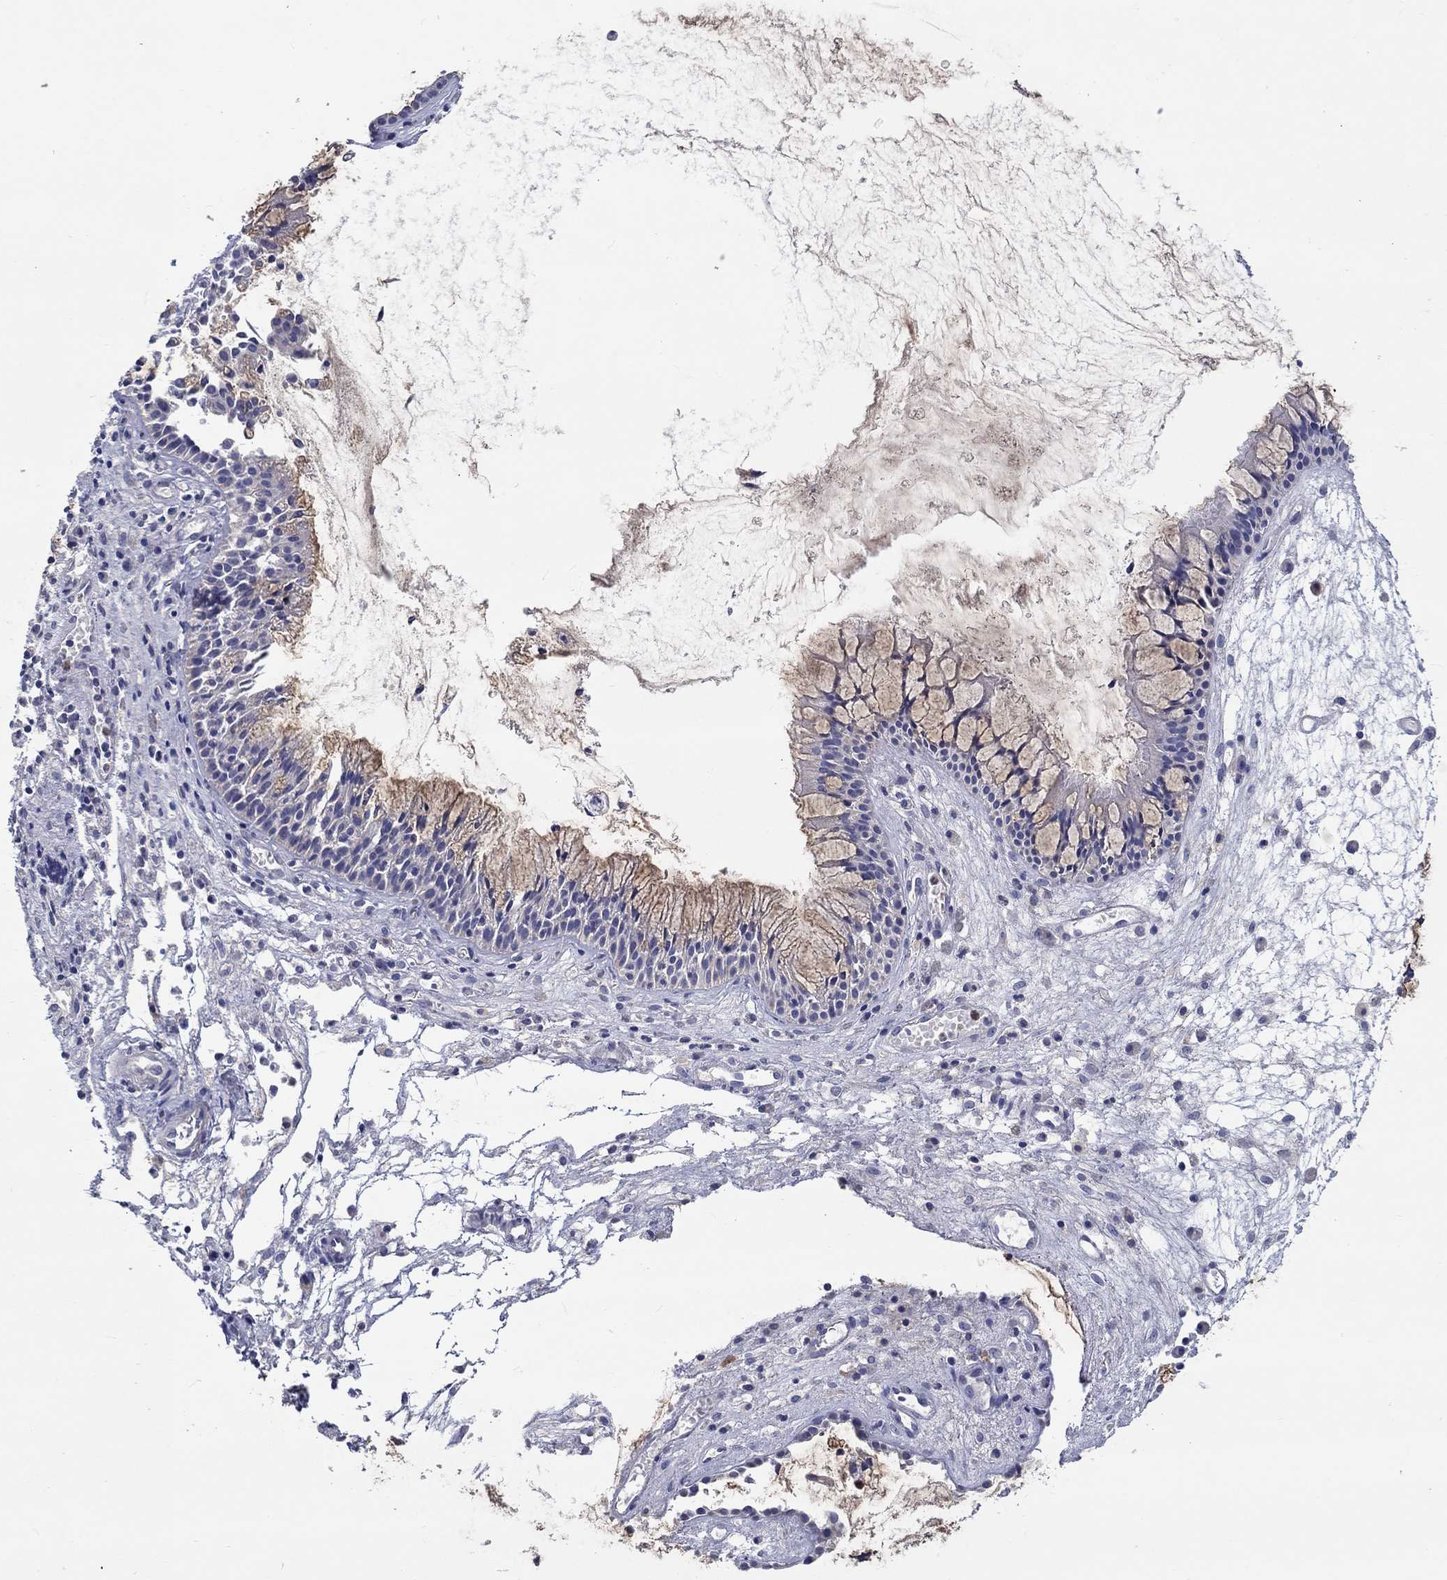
{"staining": {"intensity": "weak", "quantity": "25%-75%", "location": "cytoplasmic/membranous"}, "tissue": "nasopharynx", "cell_type": "Respiratory epithelial cells", "image_type": "normal", "snomed": [{"axis": "morphology", "description": "Normal tissue, NOS"}, {"axis": "topography", "description": "Nasopharynx"}], "caption": "Protein staining of benign nasopharynx reveals weak cytoplasmic/membranous positivity in approximately 25%-75% of respiratory epithelial cells.", "gene": "CHIT1", "patient": {"sex": "female", "age": 47}}